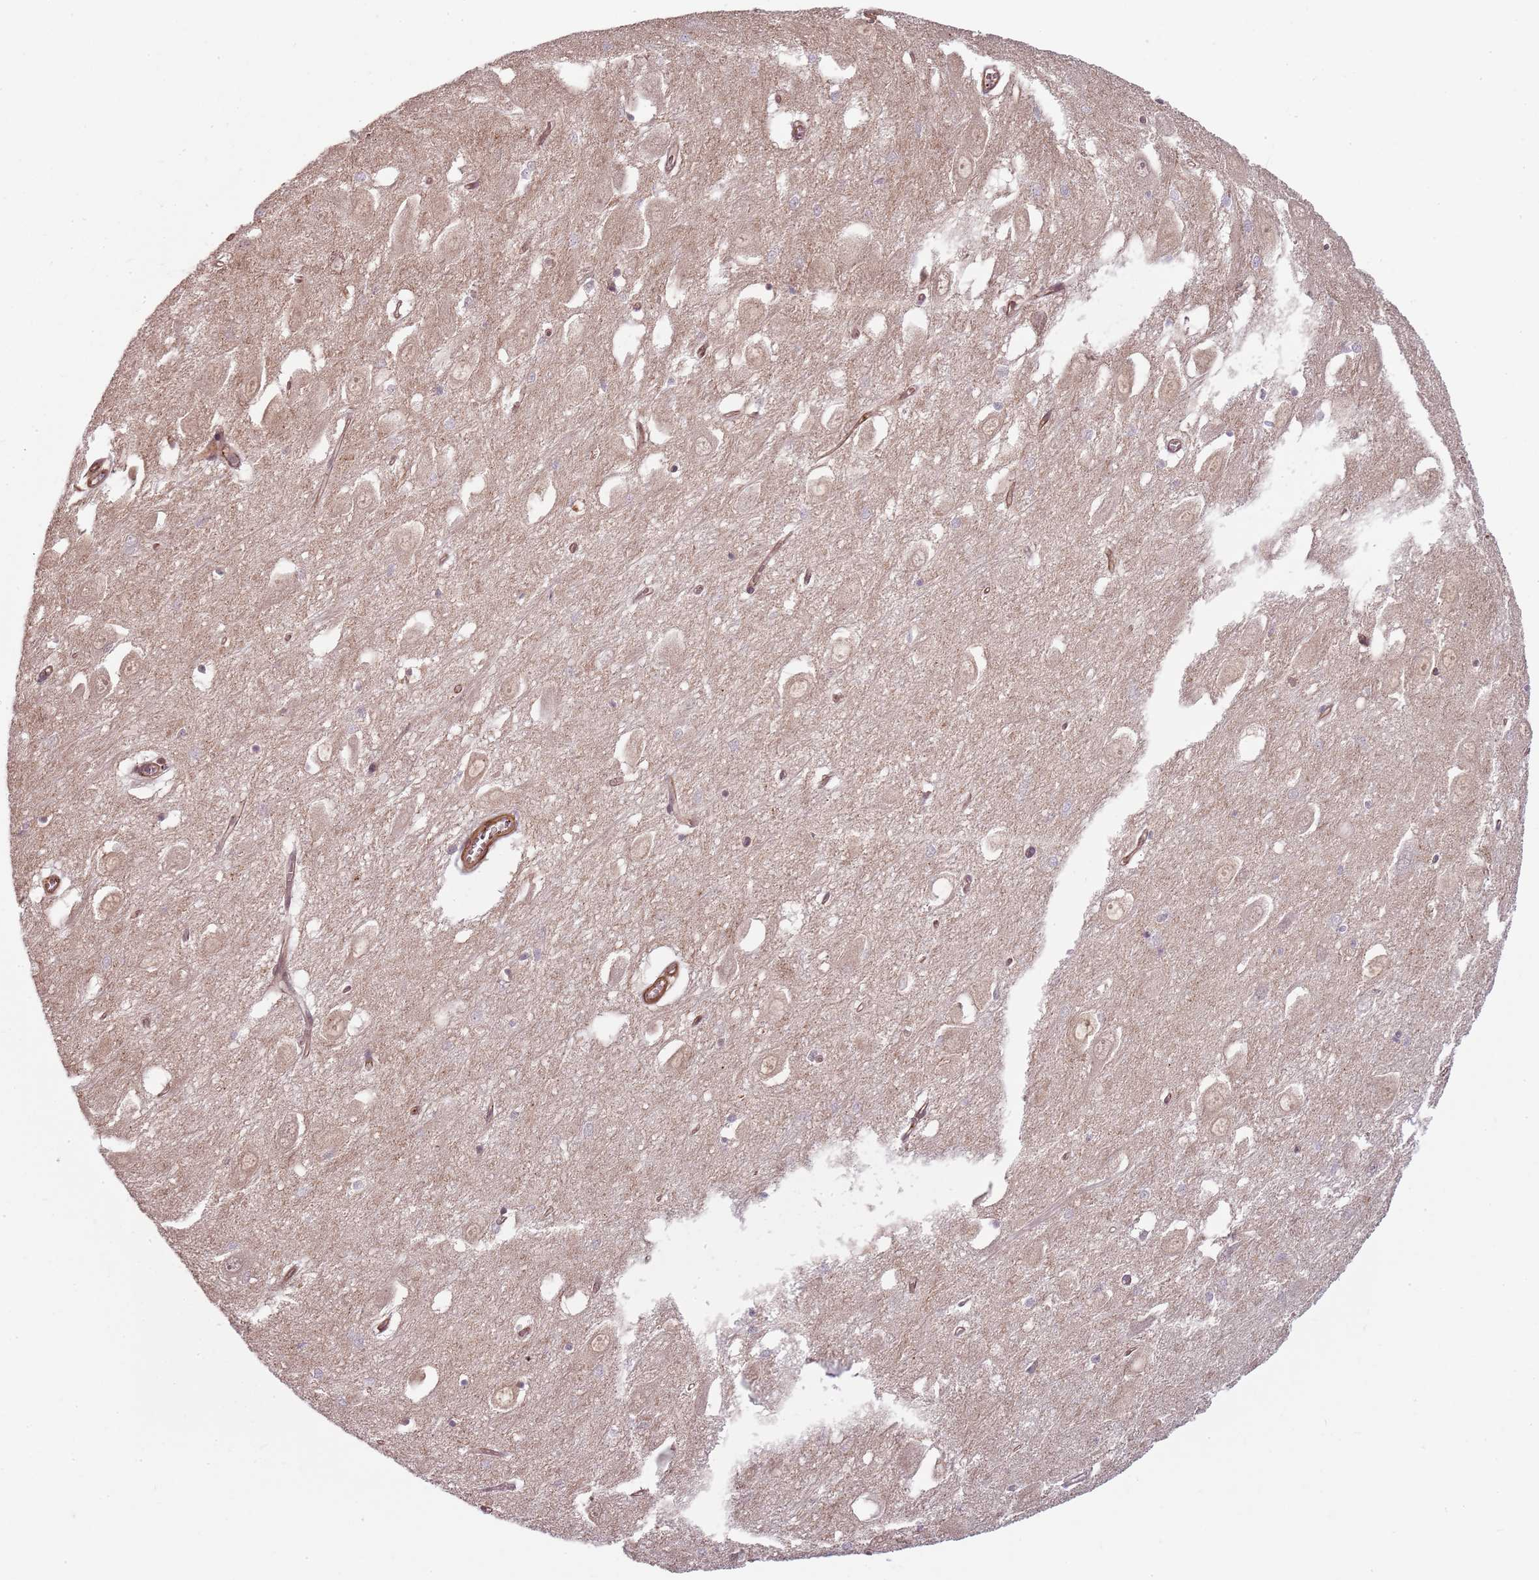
{"staining": {"intensity": "negative", "quantity": "none", "location": "none"}, "tissue": "hippocampus", "cell_type": "Glial cells", "image_type": "normal", "snomed": [{"axis": "morphology", "description": "Normal tissue, NOS"}, {"axis": "topography", "description": "Hippocampus"}], "caption": "This is an immunohistochemistry image of benign hippocampus. There is no expression in glial cells.", "gene": "PPP1R14C", "patient": {"sex": "female", "age": 64}}